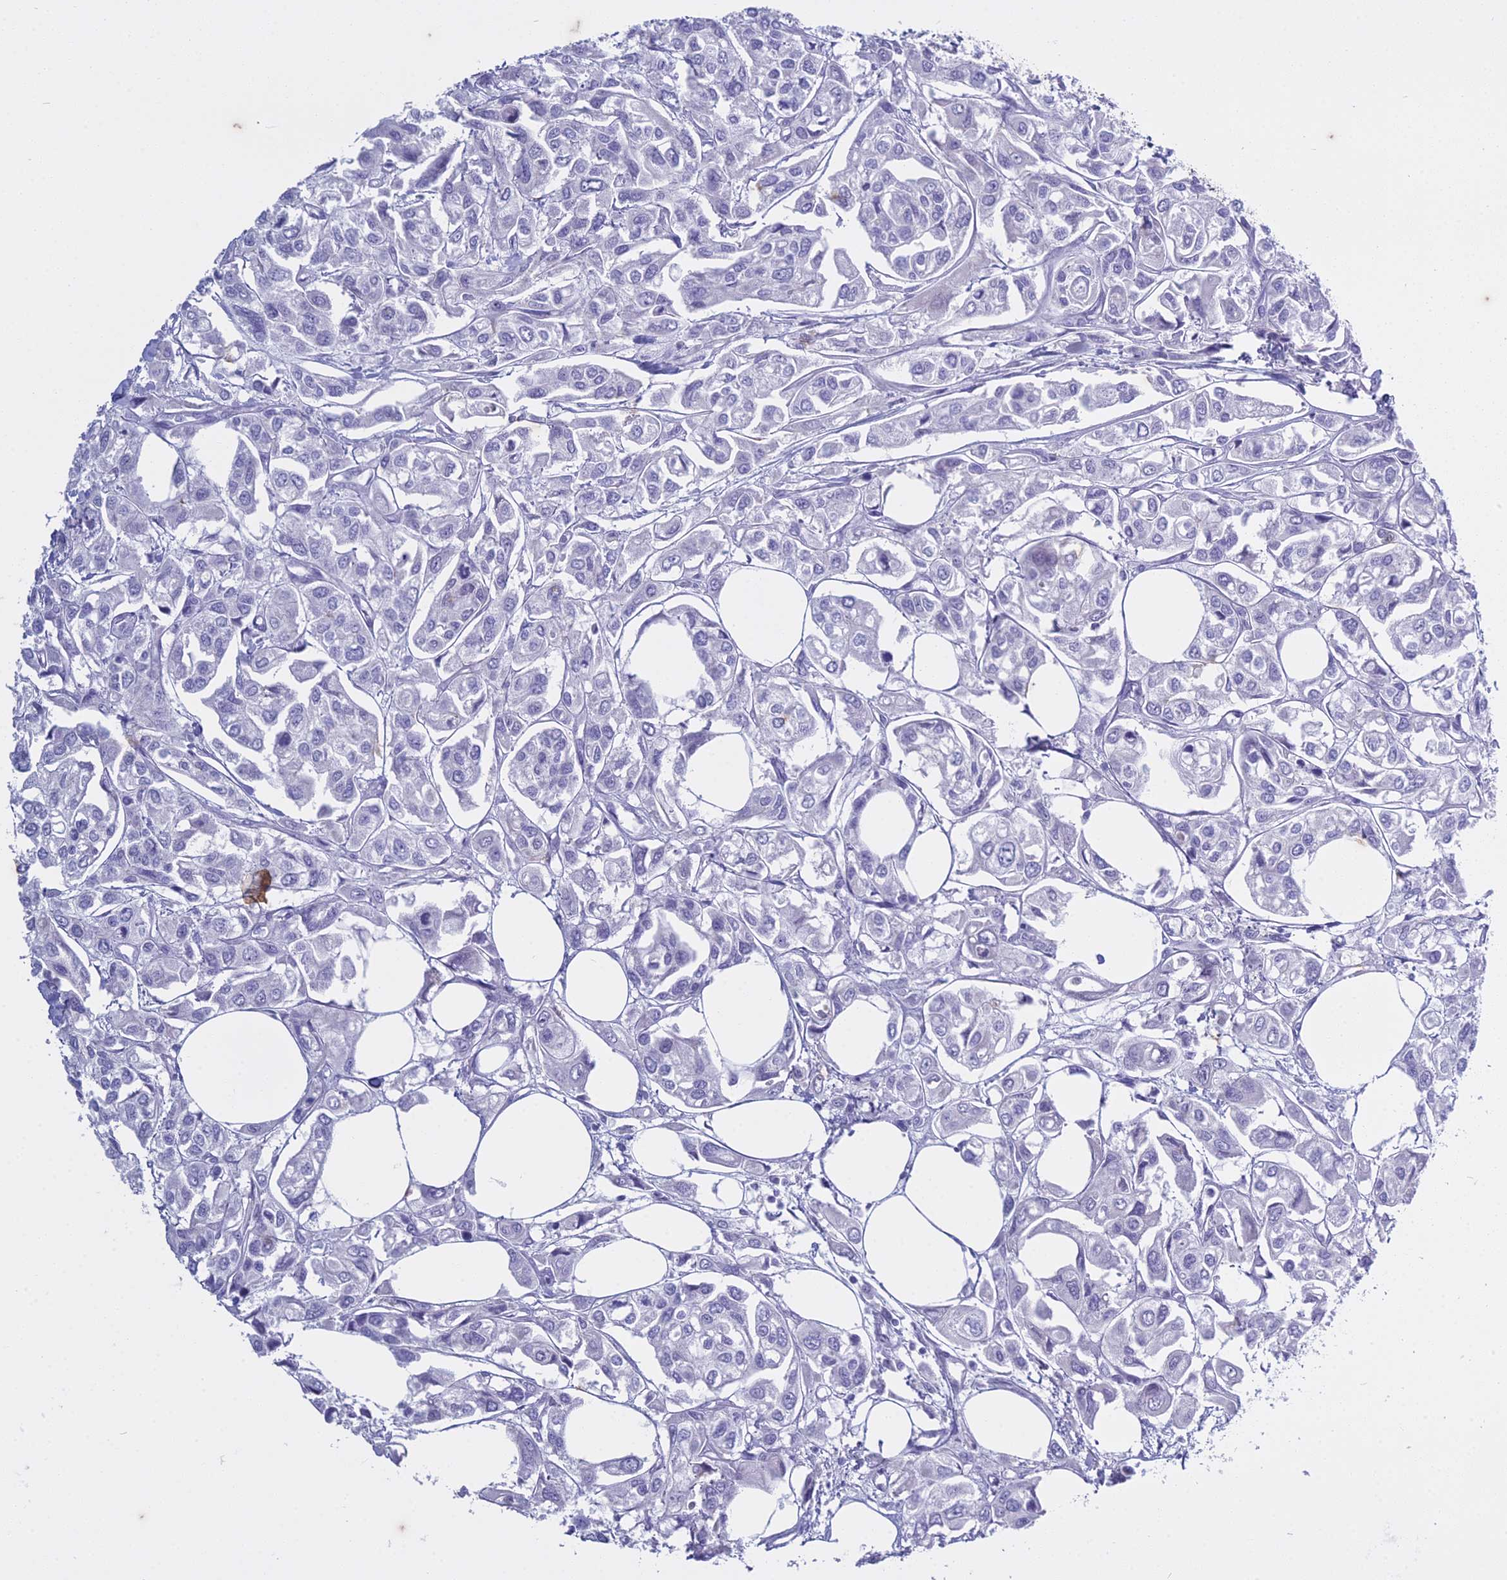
{"staining": {"intensity": "negative", "quantity": "none", "location": "none"}, "tissue": "urothelial cancer", "cell_type": "Tumor cells", "image_type": "cancer", "snomed": [{"axis": "morphology", "description": "Urothelial carcinoma, High grade"}, {"axis": "topography", "description": "Urinary bladder"}], "caption": "This is an immunohistochemistry (IHC) micrograph of urothelial carcinoma (high-grade). There is no positivity in tumor cells.", "gene": "HMGB4", "patient": {"sex": "male", "age": 67}}